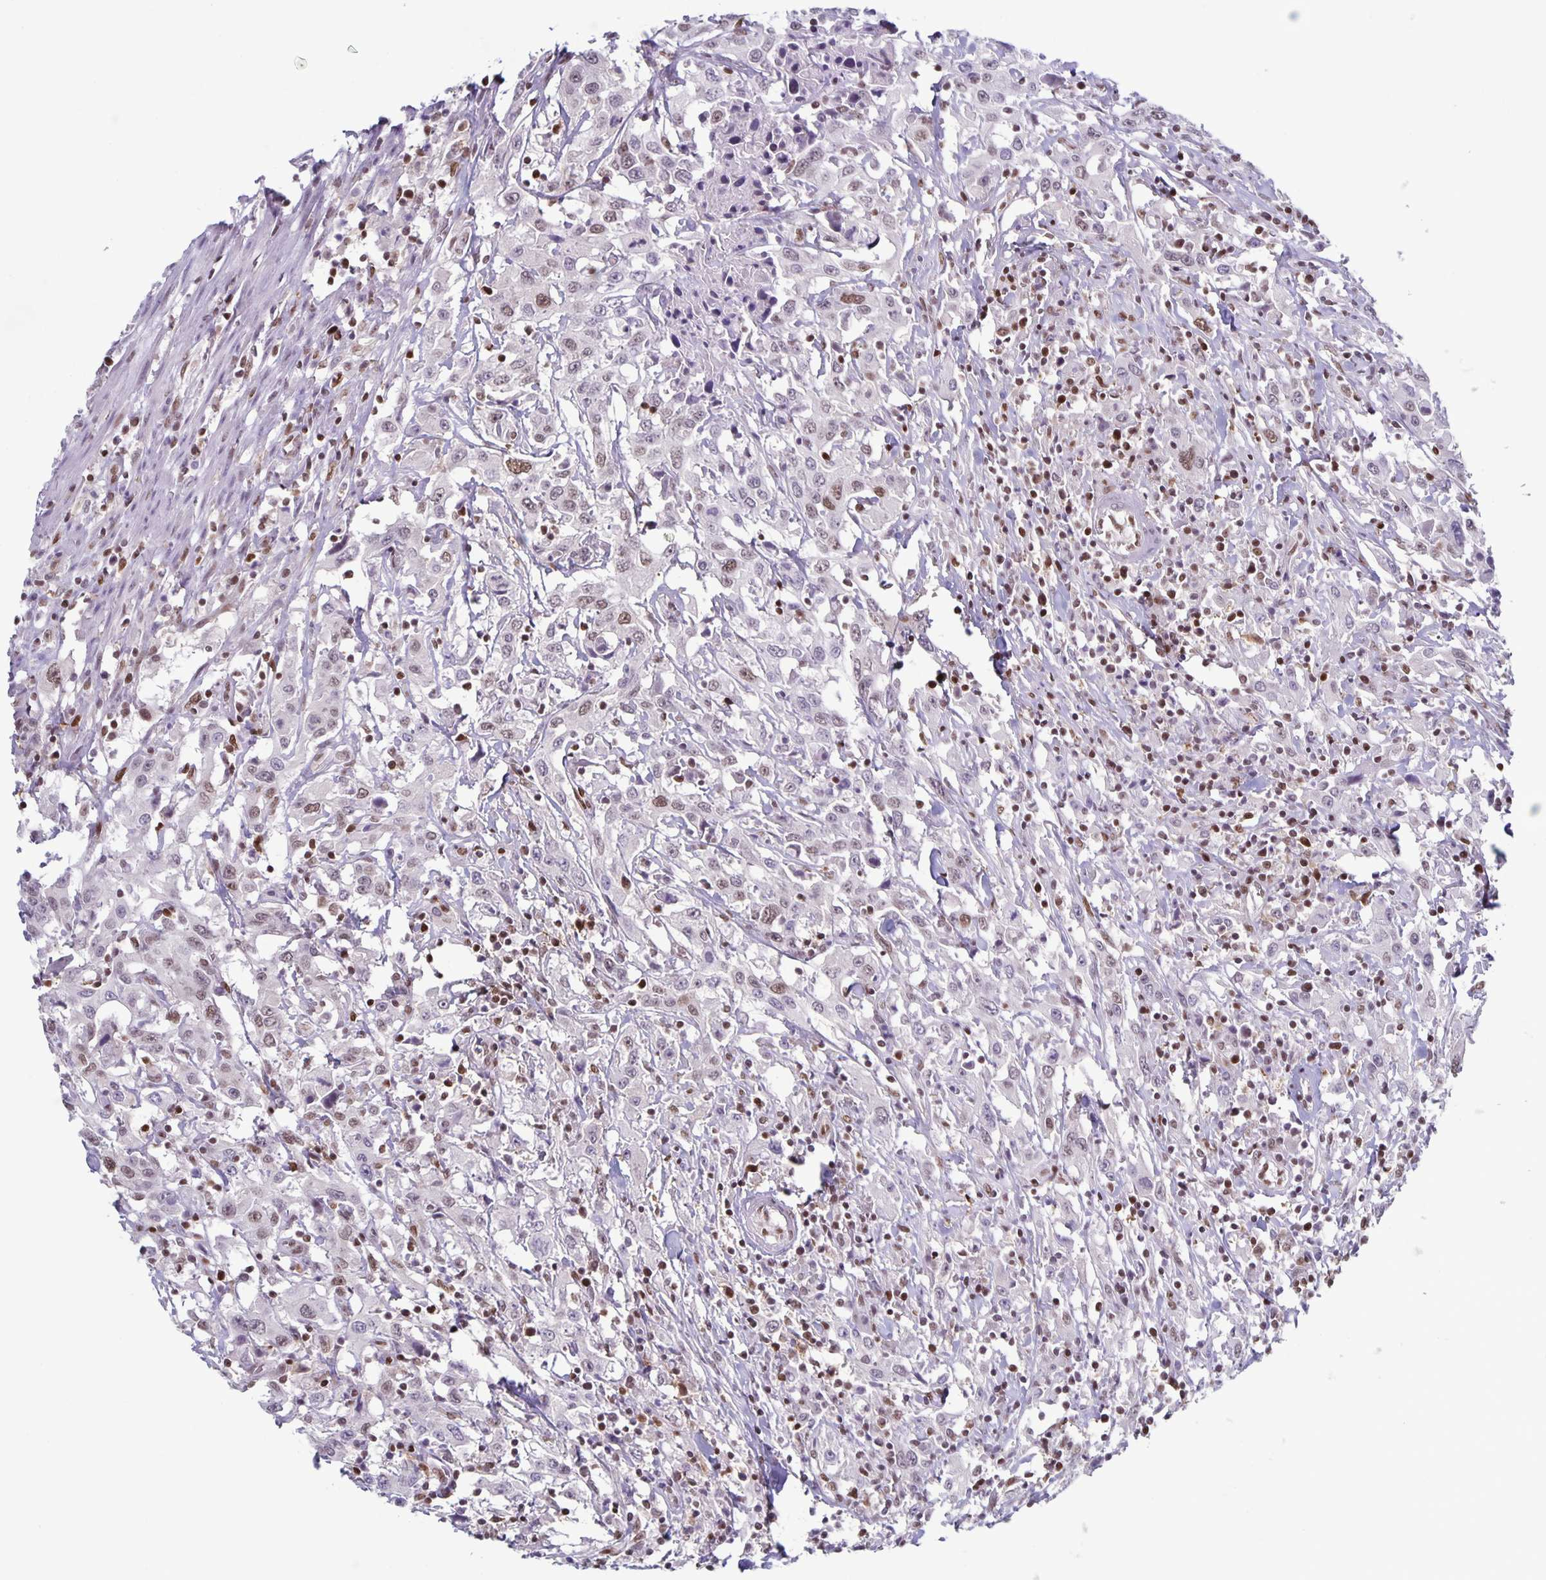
{"staining": {"intensity": "weak", "quantity": "25%-75%", "location": "nuclear"}, "tissue": "urothelial cancer", "cell_type": "Tumor cells", "image_type": "cancer", "snomed": [{"axis": "morphology", "description": "Urothelial carcinoma, High grade"}, {"axis": "topography", "description": "Urinary bladder"}], "caption": "DAB immunohistochemical staining of human urothelial cancer demonstrates weak nuclear protein expression in about 25%-75% of tumor cells.", "gene": "JUND", "patient": {"sex": "male", "age": 61}}